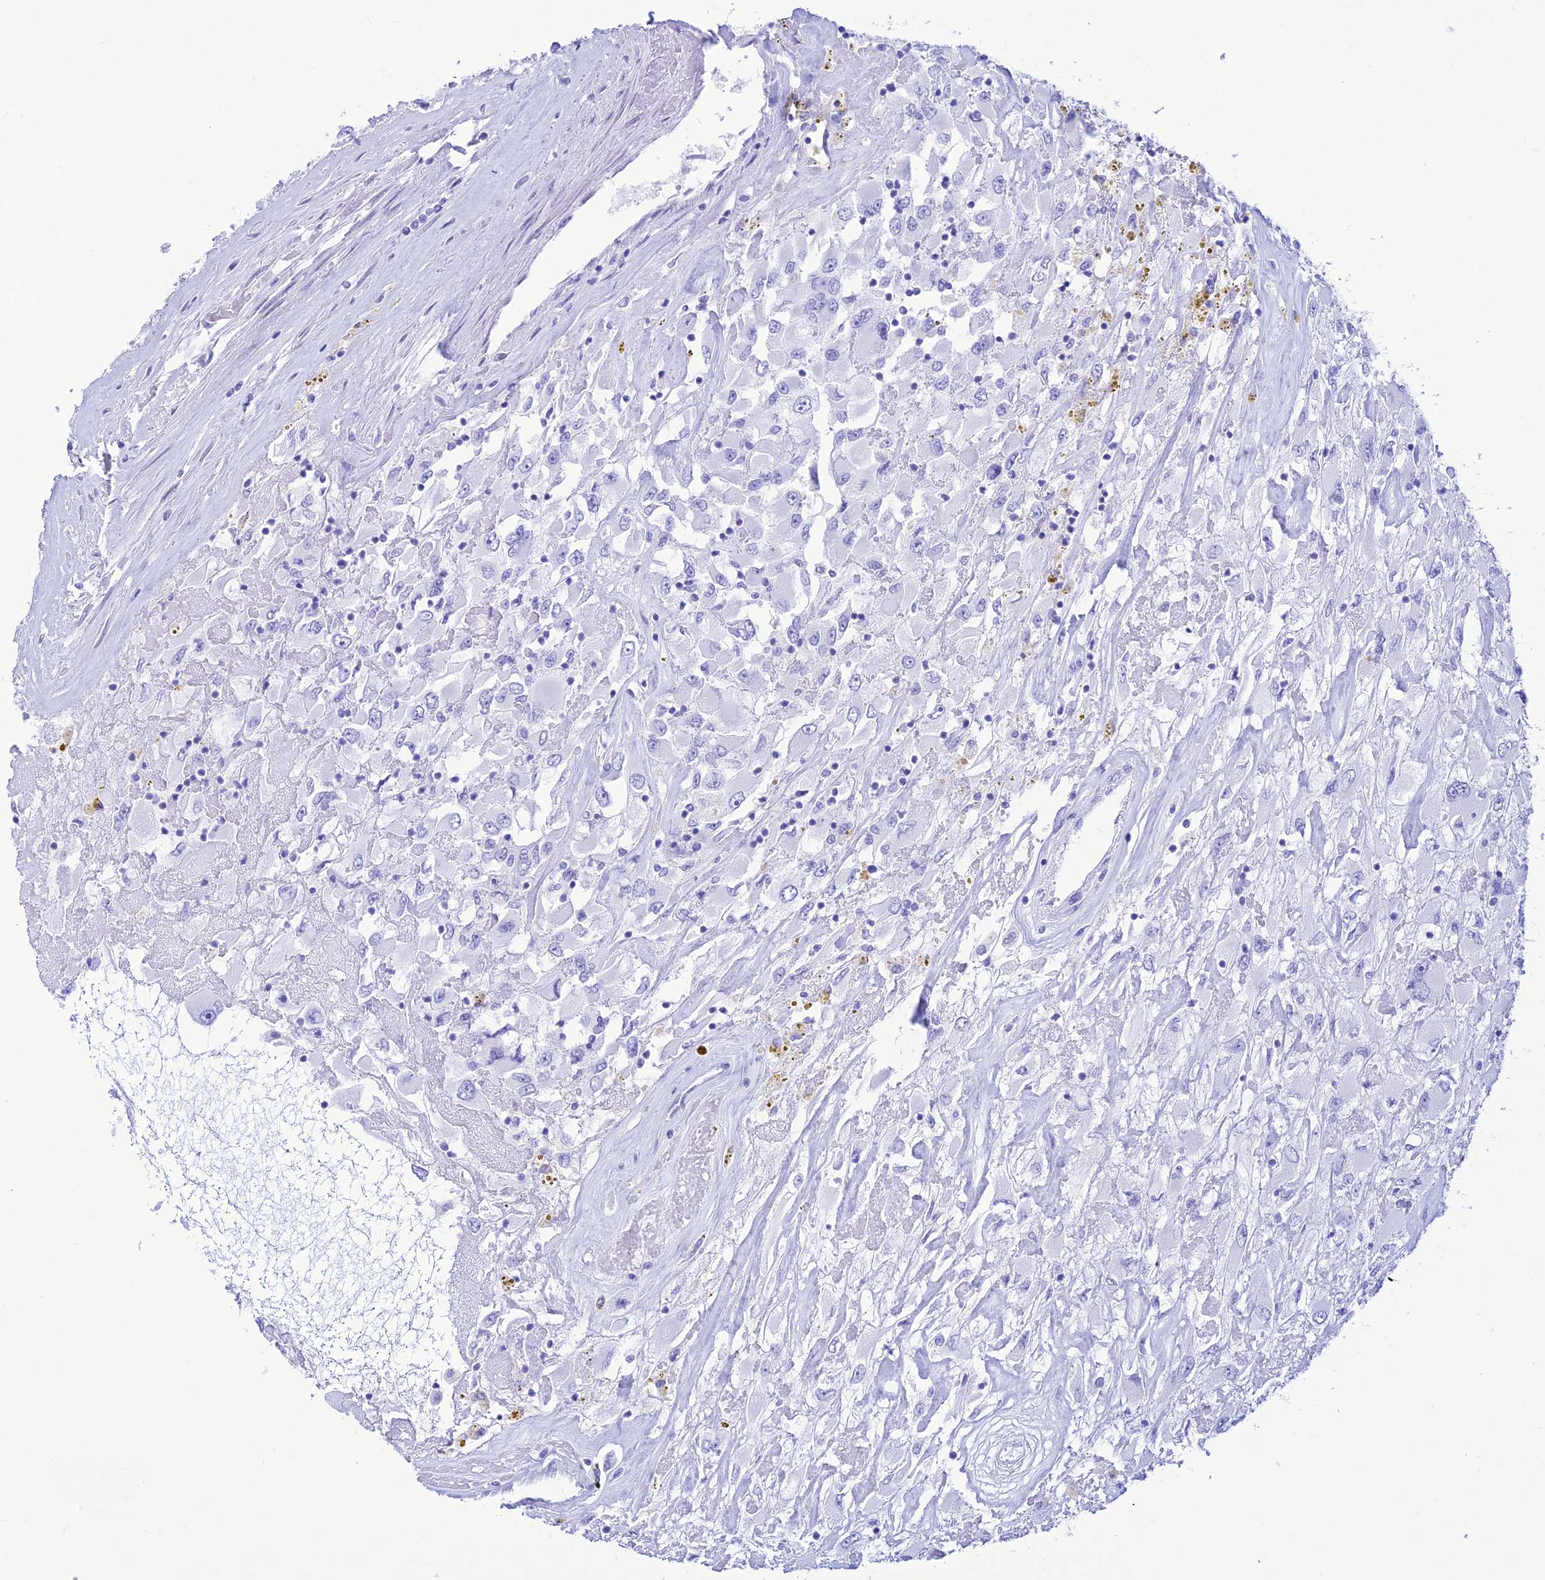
{"staining": {"intensity": "negative", "quantity": "none", "location": "none"}, "tissue": "renal cancer", "cell_type": "Tumor cells", "image_type": "cancer", "snomed": [{"axis": "morphology", "description": "Adenocarcinoma, NOS"}, {"axis": "topography", "description": "Kidney"}], "caption": "Adenocarcinoma (renal) stained for a protein using immunohistochemistry demonstrates no expression tumor cells.", "gene": "PRNP", "patient": {"sex": "female", "age": 52}}